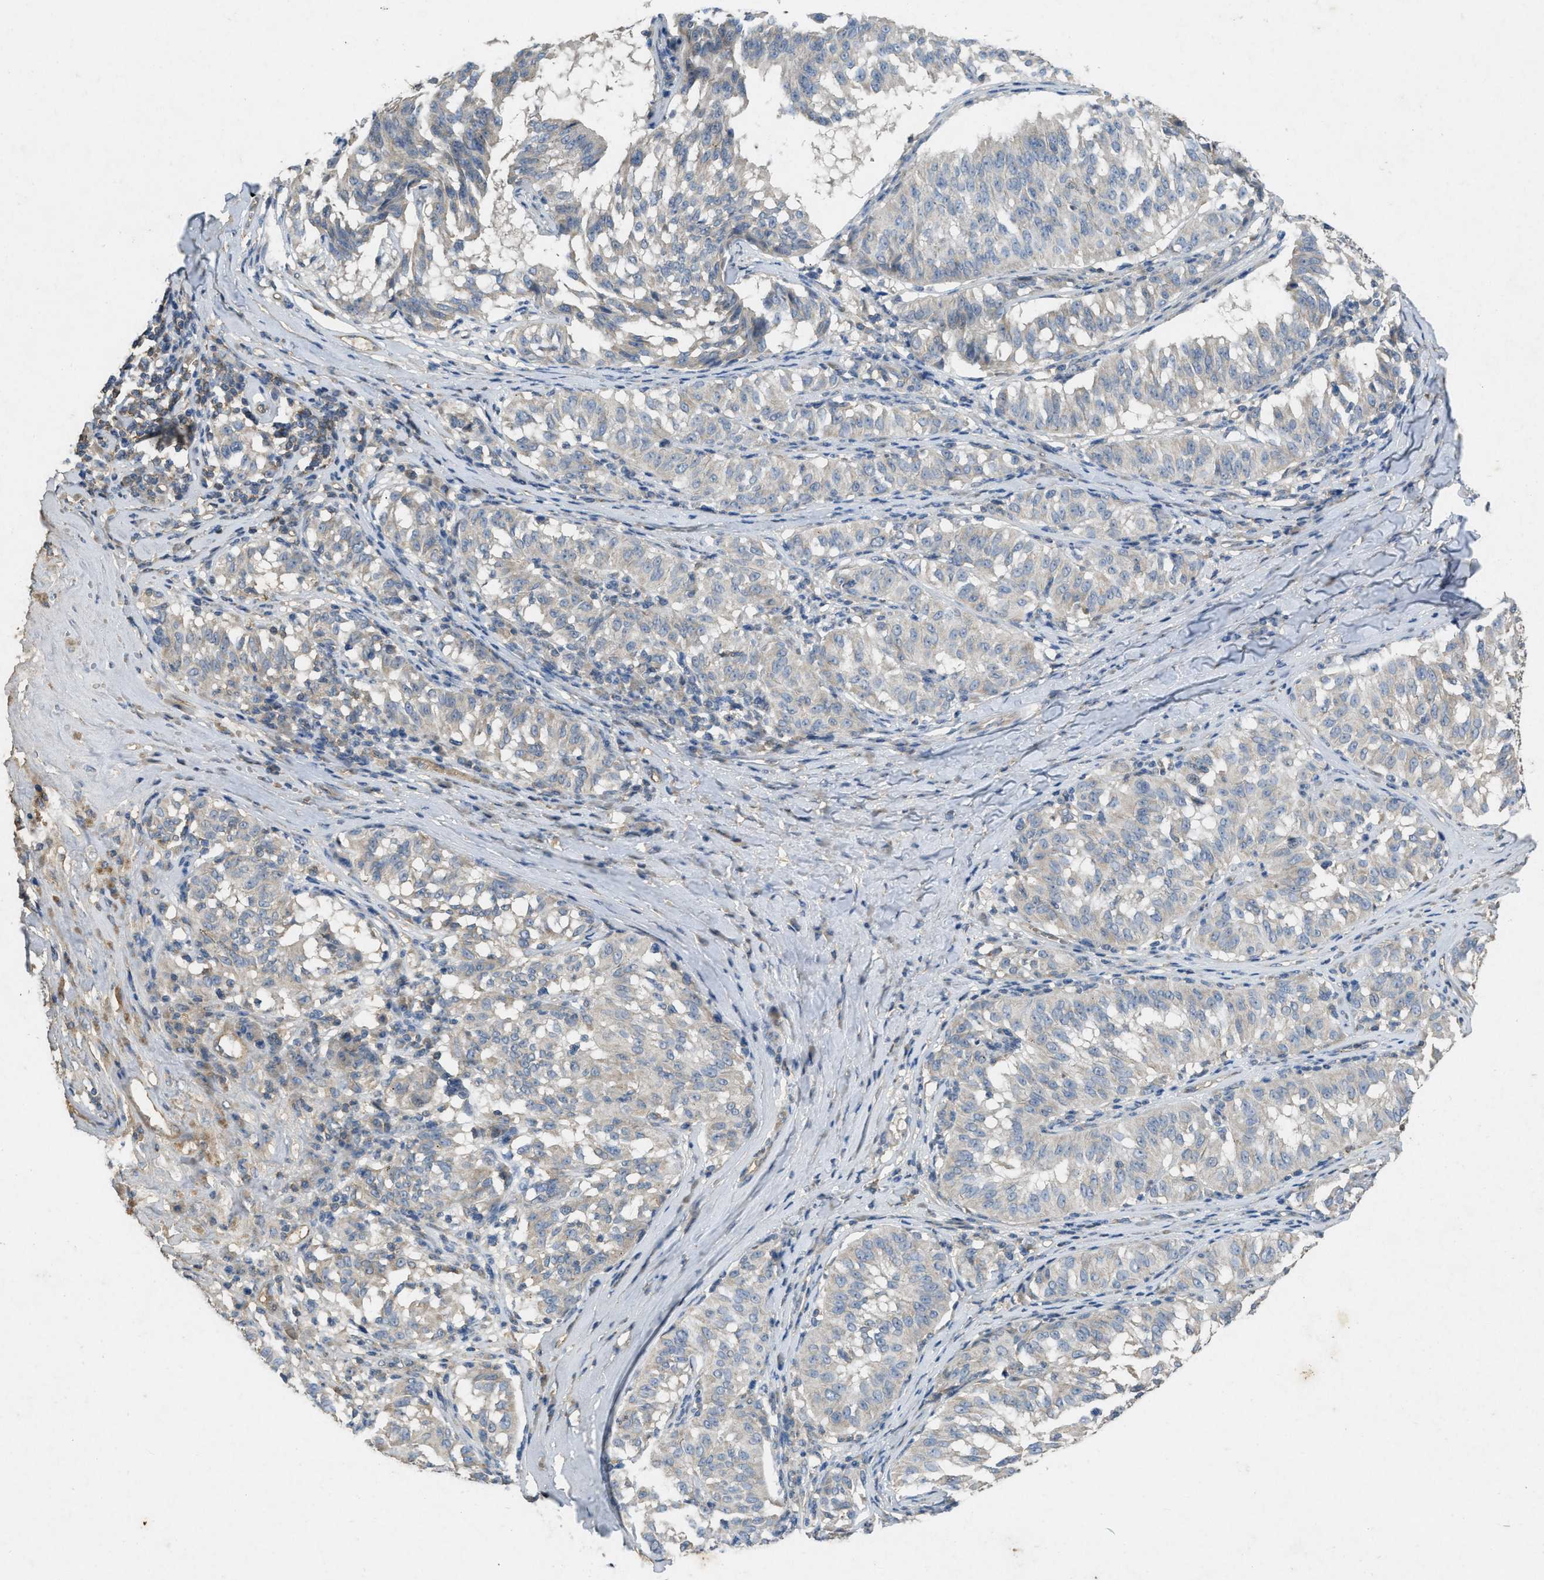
{"staining": {"intensity": "negative", "quantity": "none", "location": "none"}, "tissue": "melanoma", "cell_type": "Tumor cells", "image_type": "cancer", "snomed": [{"axis": "morphology", "description": "Malignant melanoma, NOS"}, {"axis": "topography", "description": "Skin"}], "caption": "IHC of melanoma exhibits no expression in tumor cells.", "gene": "PPP3CA", "patient": {"sex": "female", "age": 72}}